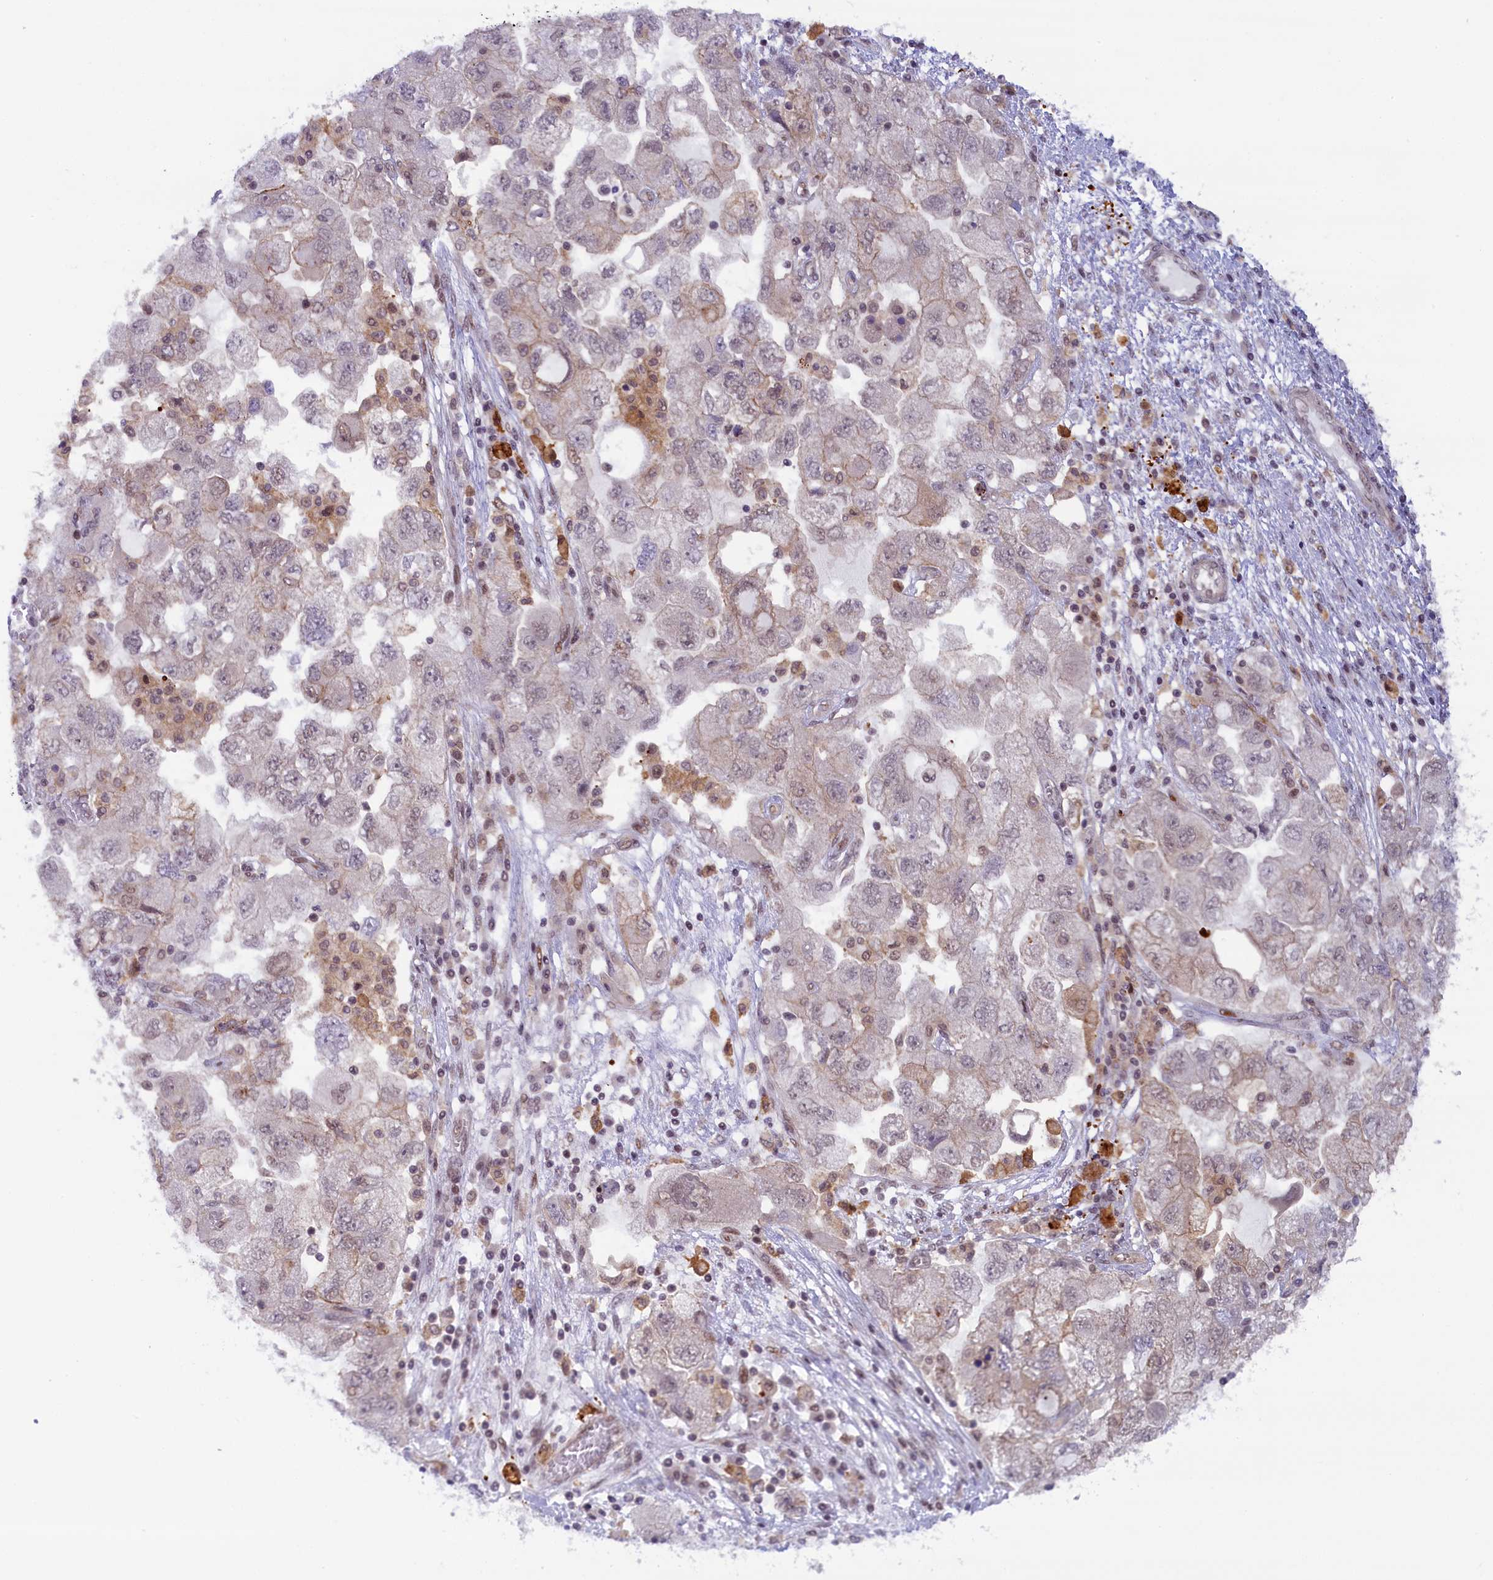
{"staining": {"intensity": "weak", "quantity": "<25%", "location": "cytoplasmic/membranous"}, "tissue": "ovarian cancer", "cell_type": "Tumor cells", "image_type": "cancer", "snomed": [{"axis": "morphology", "description": "Carcinoma, NOS"}, {"axis": "morphology", "description": "Cystadenocarcinoma, serous, NOS"}, {"axis": "topography", "description": "Ovary"}], "caption": "Protein analysis of carcinoma (ovarian) reveals no significant positivity in tumor cells. Nuclei are stained in blue.", "gene": "FCHO1", "patient": {"sex": "female", "age": 69}}